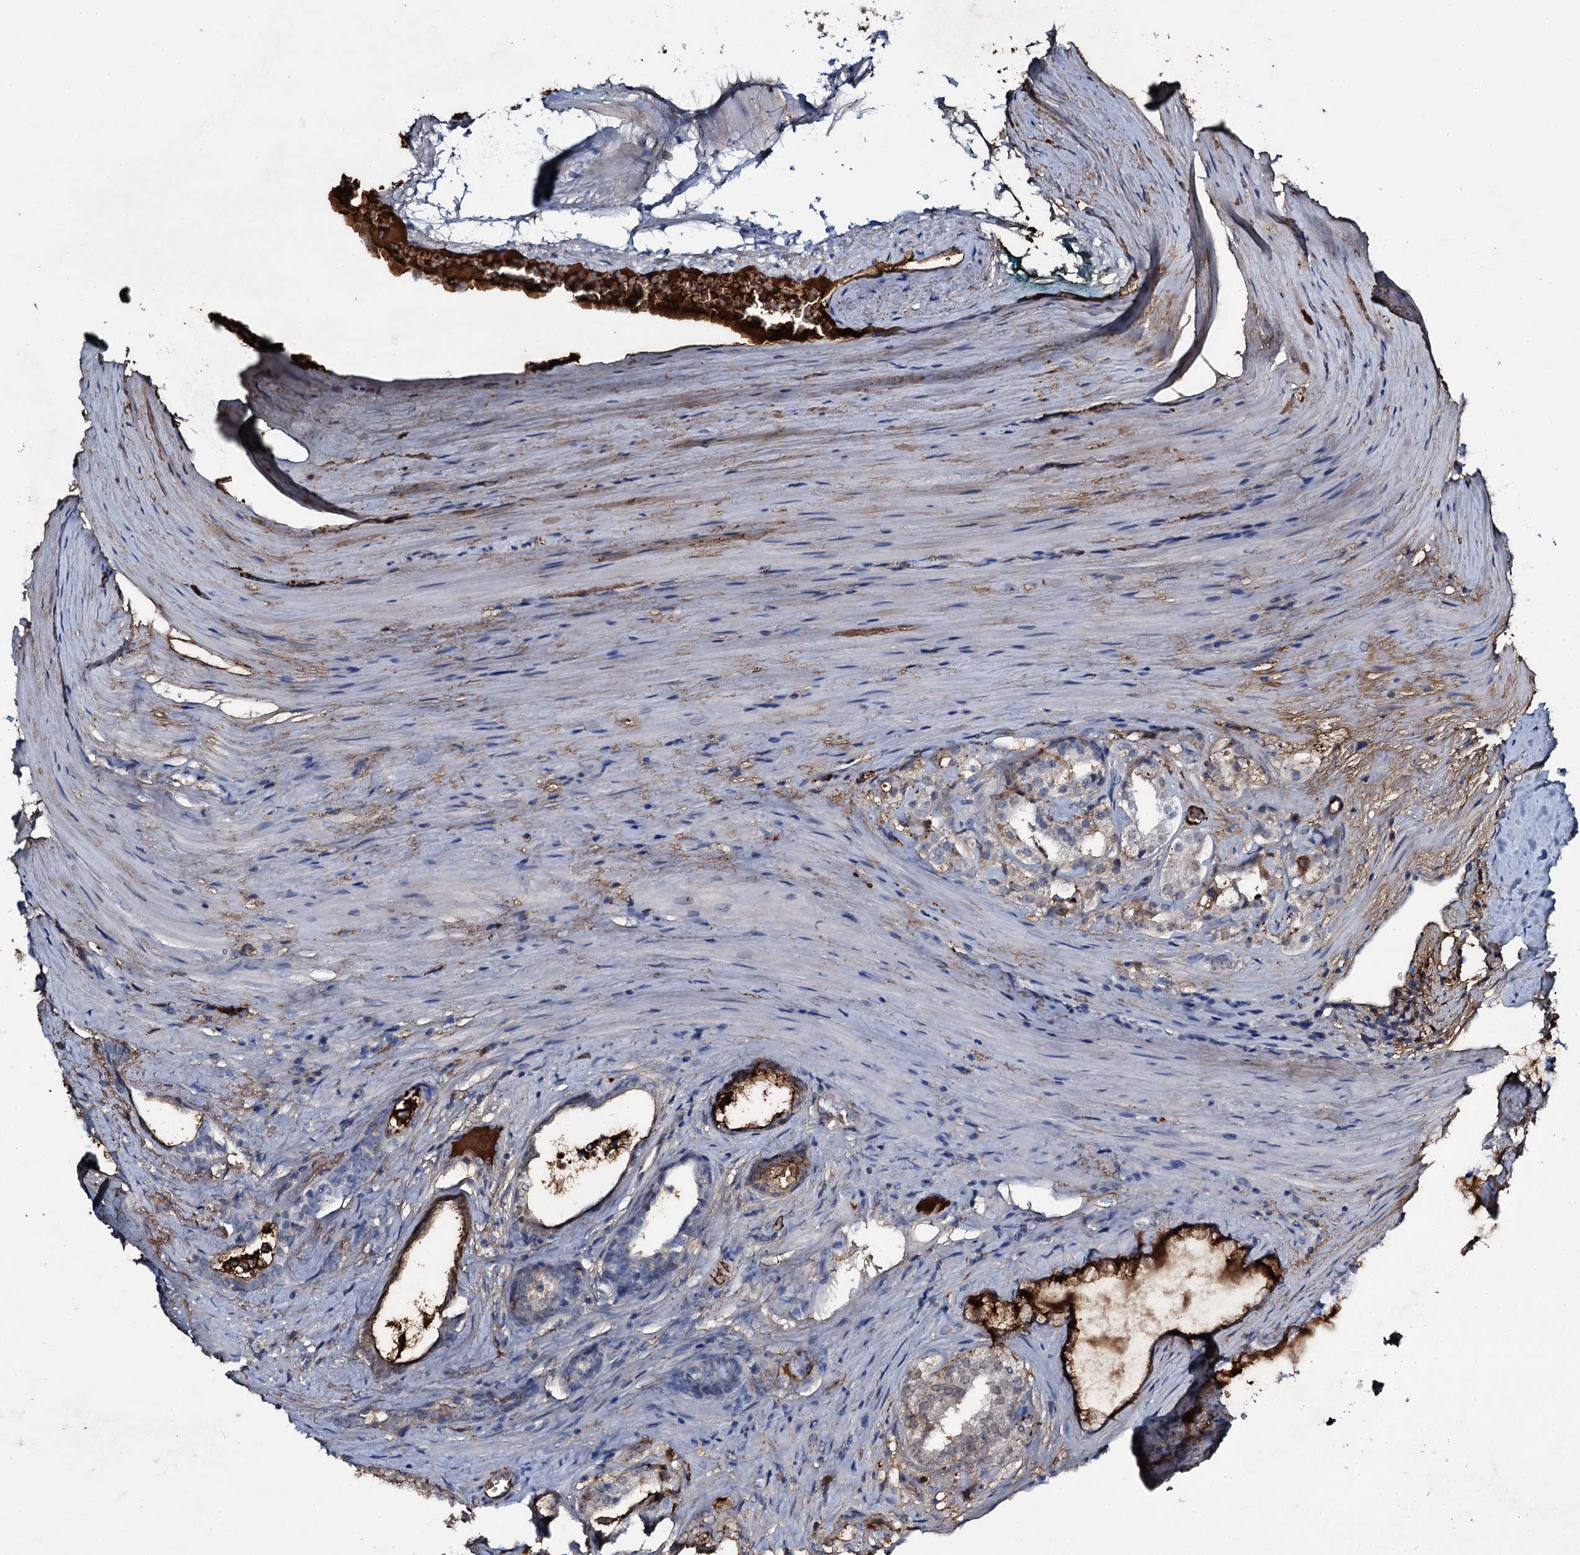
{"staining": {"intensity": "moderate", "quantity": "<25%", "location": "cytoplasmic/membranous"}, "tissue": "prostate cancer", "cell_type": "Tumor cells", "image_type": "cancer", "snomed": [{"axis": "morphology", "description": "Adenocarcinoma, High grade"}, {"axis": "topography", "description": "Prostate"}], "caption": "DAB (3,3'-diaminobenzidine) immunohistochemical staining of human high-grade adenocarcinoma (prostate) displays moderate cytoplasmic/membranous protein positivity in about <25% of tumor cells.", "gene": "EDN1", "patient": {"sex": "male", "age": 63}}